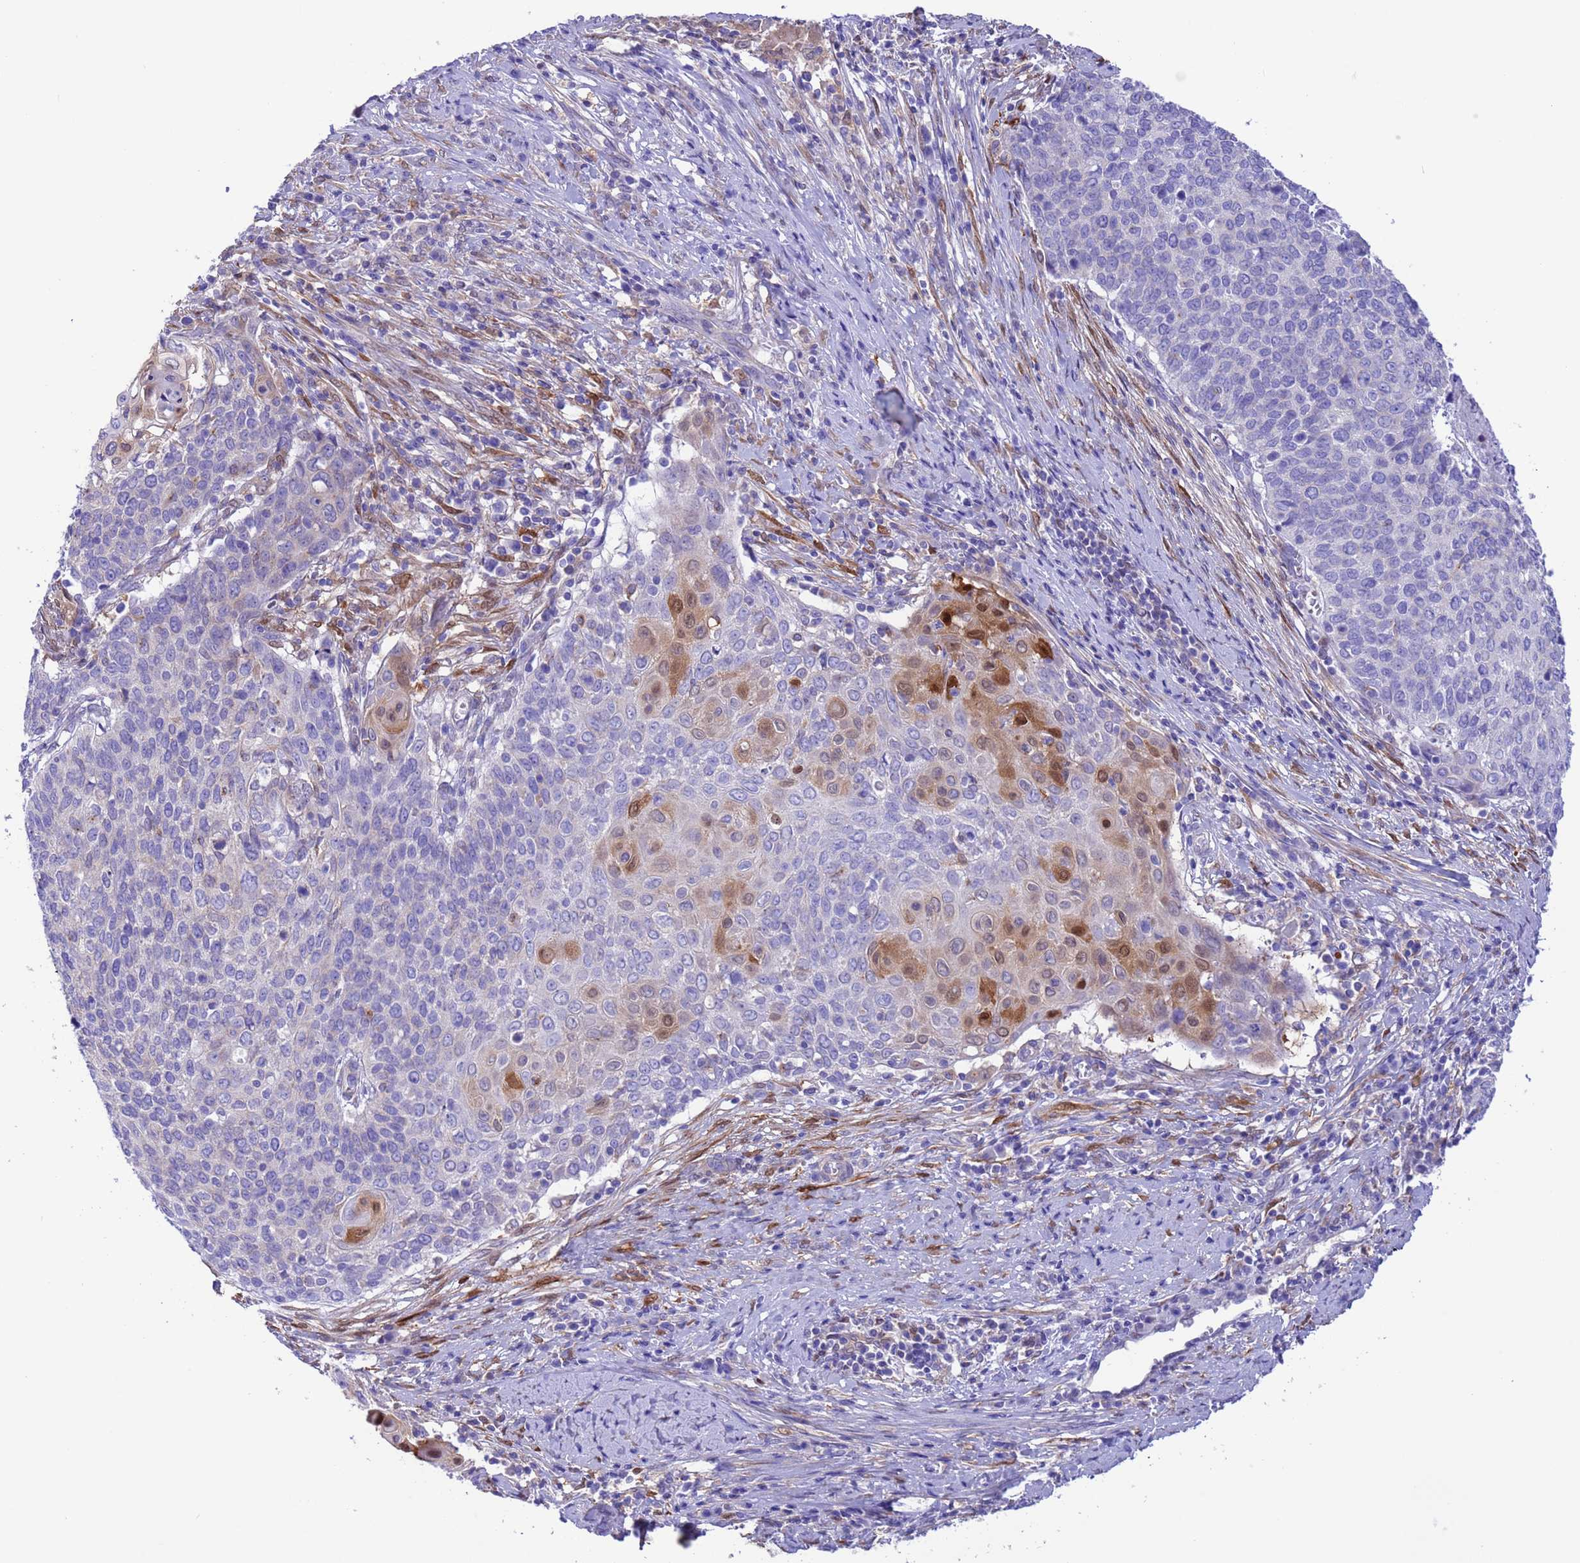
{"staining": {"intensity": "moderate", "quantity": "<25%", "location": "cytoplasmic/membranous,nuclear"}, "tissue": "cervical cancer", "cell_type": "Tumor cells", "image_type": "cancer", "snomed": [{"axis": "morphology", "description": "Squamous cell carcinoma, NOS"}, {"axis": "topography", "description": "Cervix"}], "caption": "A micrograph of human squamous cell carcinoma (cervical) stained for a protein exhibits moderate cytoplasmic/membranous and nuclear brown staining in tumor cells.", "gene": "C6orf47", "patient": {"sex": "female", "age": 39}}